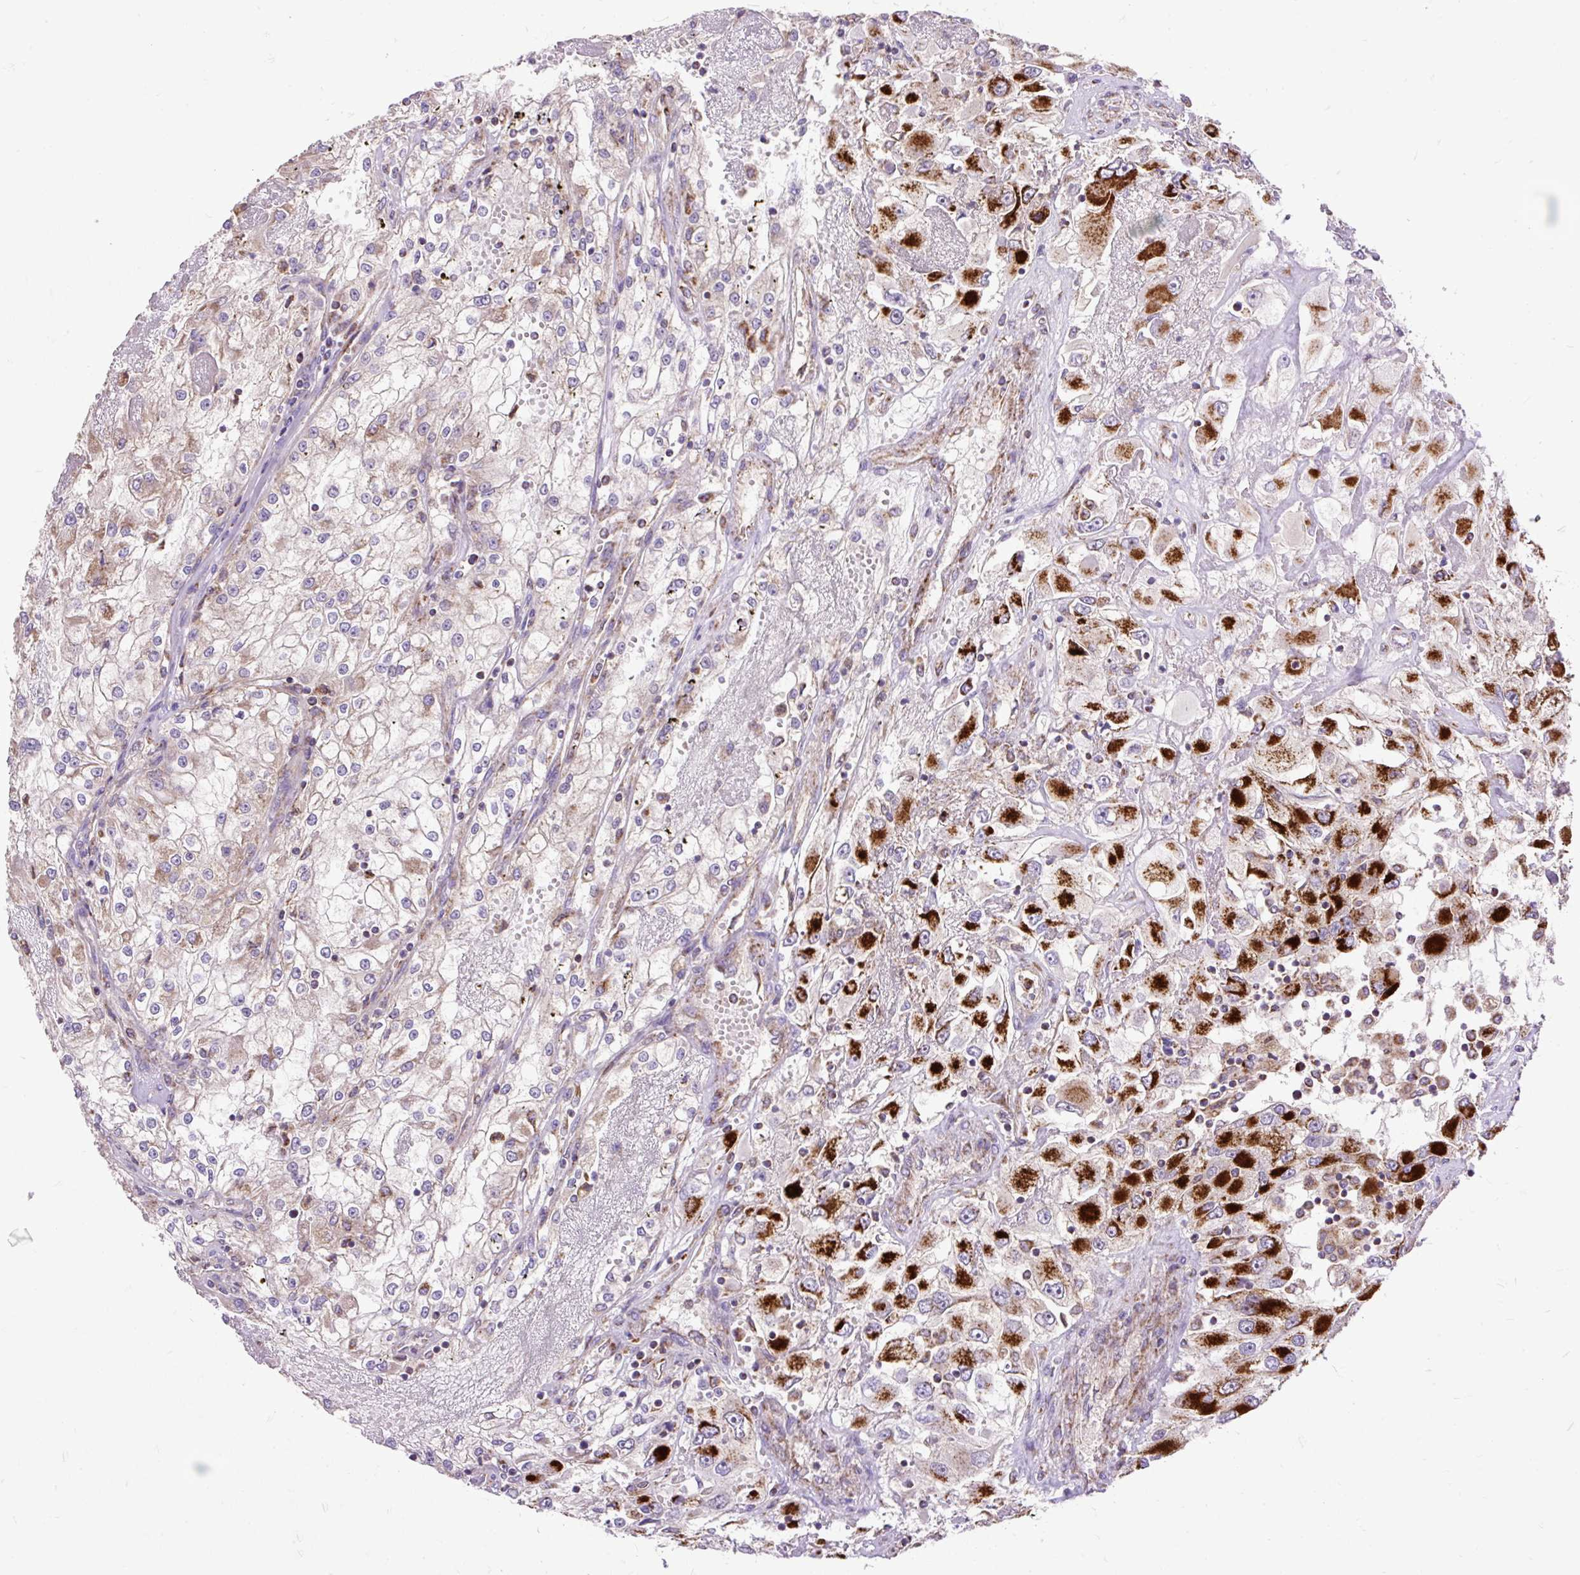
{"staining": {"intensity": "strong", "quantity": "25%-75%", "location": "cytoplasmic/membranous"}, "tissue": "renal cancer", "cell_type": "Tumor cells", "image_type": "cancer", "snomed": [{"axis": "morphology", "description": "Adenocarcinoma, NOS"}, {"axis": "topography", "description": "Kidney"}], "caption": "Renal adenocarcinoma stained with a protein marker demonstrates strong staining in tumor cells.", "gene": "TOMM40", "patient": {"sex": "female", "age": 52}}